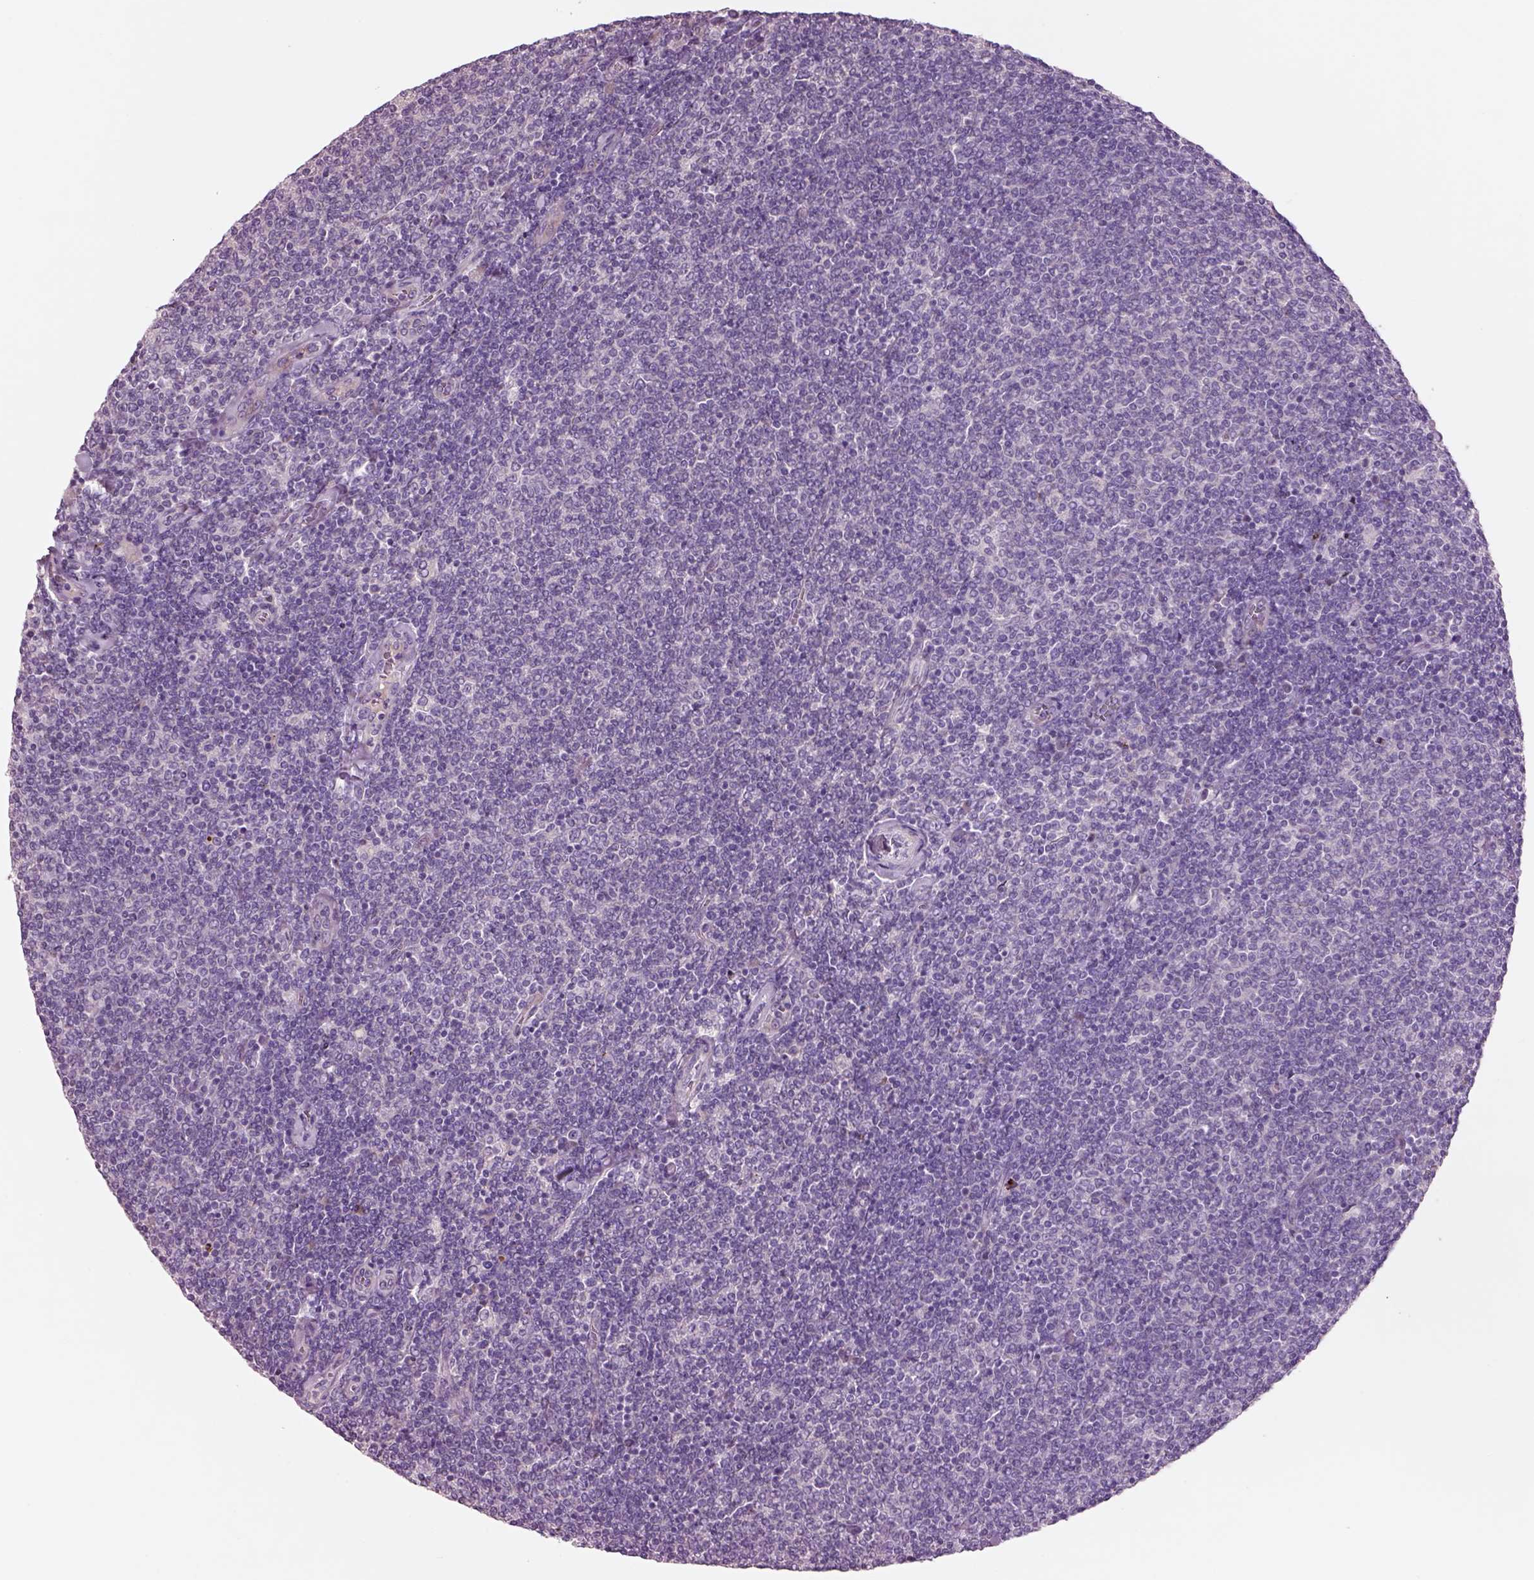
{"staining": {"intensity": "negative", "quantity": "none", "location": "none"}, "tissue": "lymphoma", "cell_type": "Tumor cells", "image_type": "cancer", "snomed": [{"axis": "morphology", "description": "Malignant lymphoma, non-Hodgkin's type, Low grade"}, {"axis": "topography", "description": "Lymph node"}], "caption": "Malignant lymphoma, non-Hodgkin's type (low-grade) was stained to show a protein in brown. There is no significant positivity in tumor cells.", "gene": "PLPP7", "patient": {"sex": "male", "age": 52}}